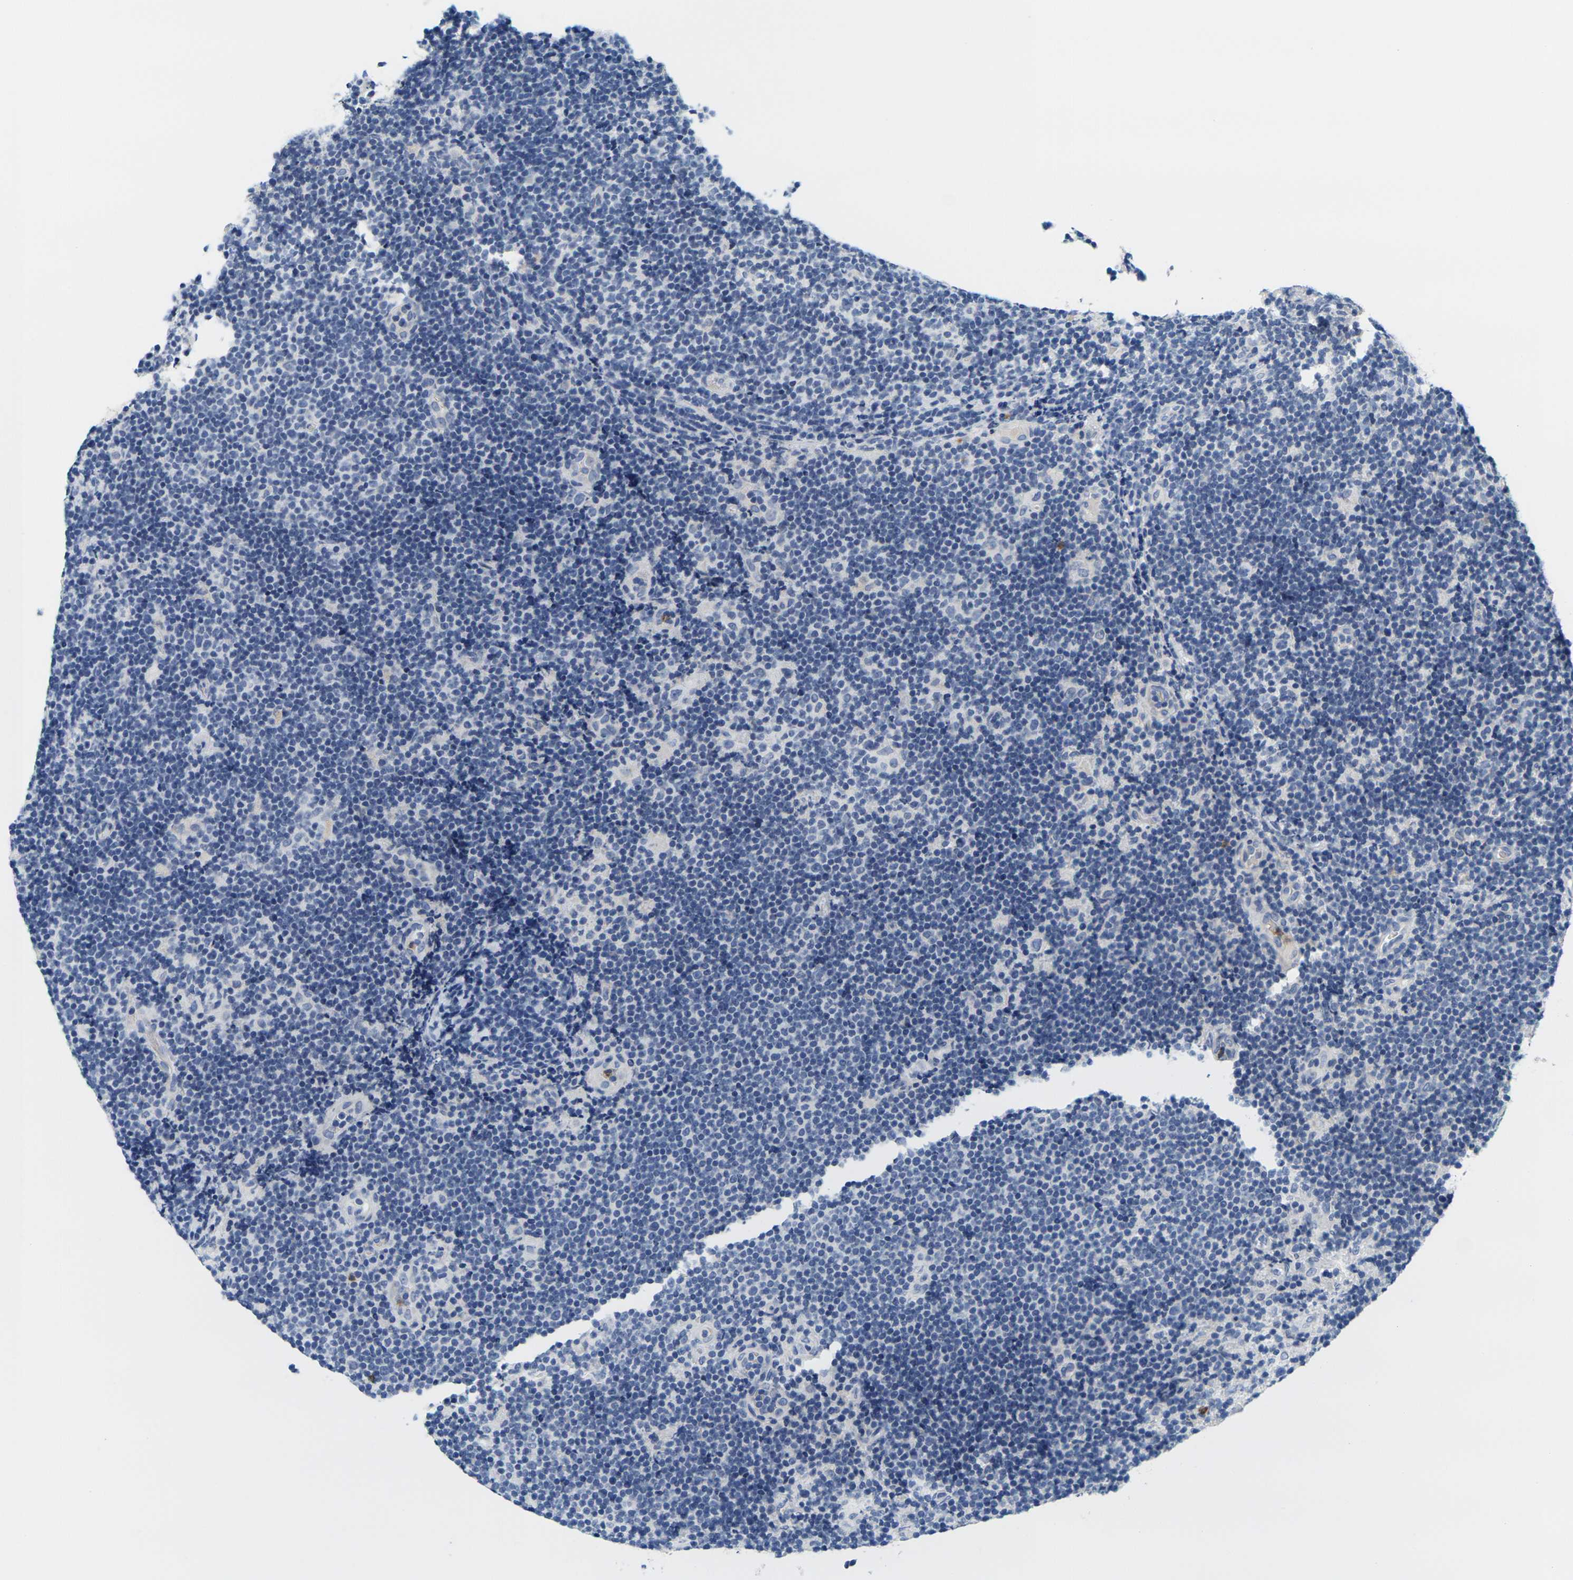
{"staining": {"intensity": "negative", "quantity": "none", "location": "none"}, "tissue": "lymphoma", "cell_type": "Tumor cells", "image_type": "cancer", "snomed": [{"axis": "morphology", "description": "Malignant lymphoma, non-Hodgkin's type, Low grade"}, {"axis": "topography", "description": "Lymph node"}], "caption": "An image of low-grade malignant lymphoma, non-Hodgkin's type stained for a protein reveals no brown staining in tumor cells.", "gene": "KLK5", "patient": {"sex": "male", "age": 83}}